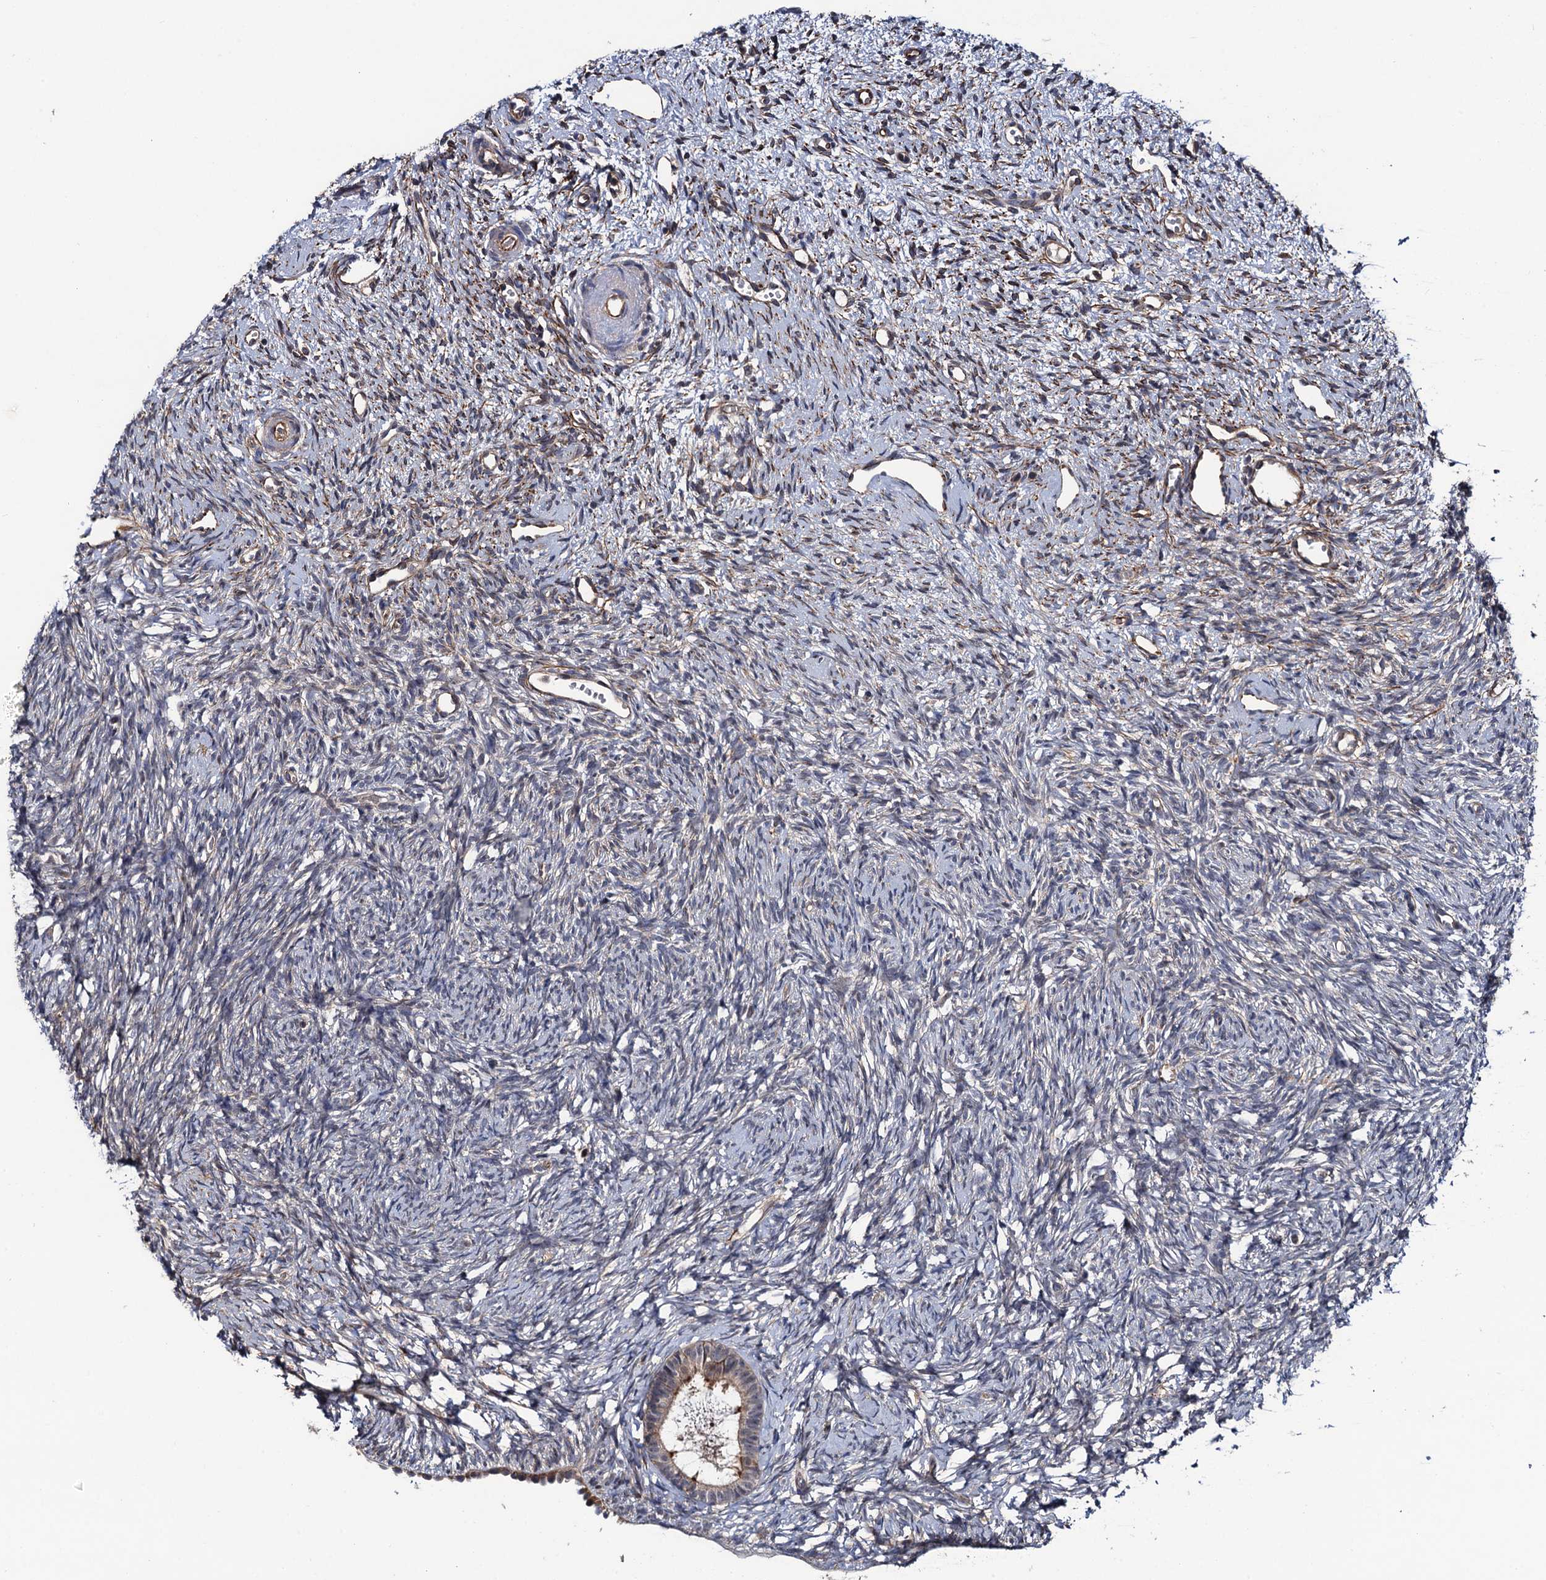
{"staining": {"intensity": "moderate", "quantity": ">75%", "location": "cytoplasmic/membranous"}, "tissue": "ovary", "cell_type": "Follicle cells", "image_type": "normal", "snomed": [{"axis": "morphology", "description": "Normal tissue, NOS"}, {"axis": "topography", "description": "Ovary"}], "caption": "Protein staining reveals moderate cytoplasmic/membranous positivity in approximately >75% of follicle cells in benign ovary. Using DAB (brown) and hematoxylin (blue) stains, captured at high magnification using brightfield microscopy.", "gene": "FSIP1", "patient": {"sex": "female", "age": 51}}